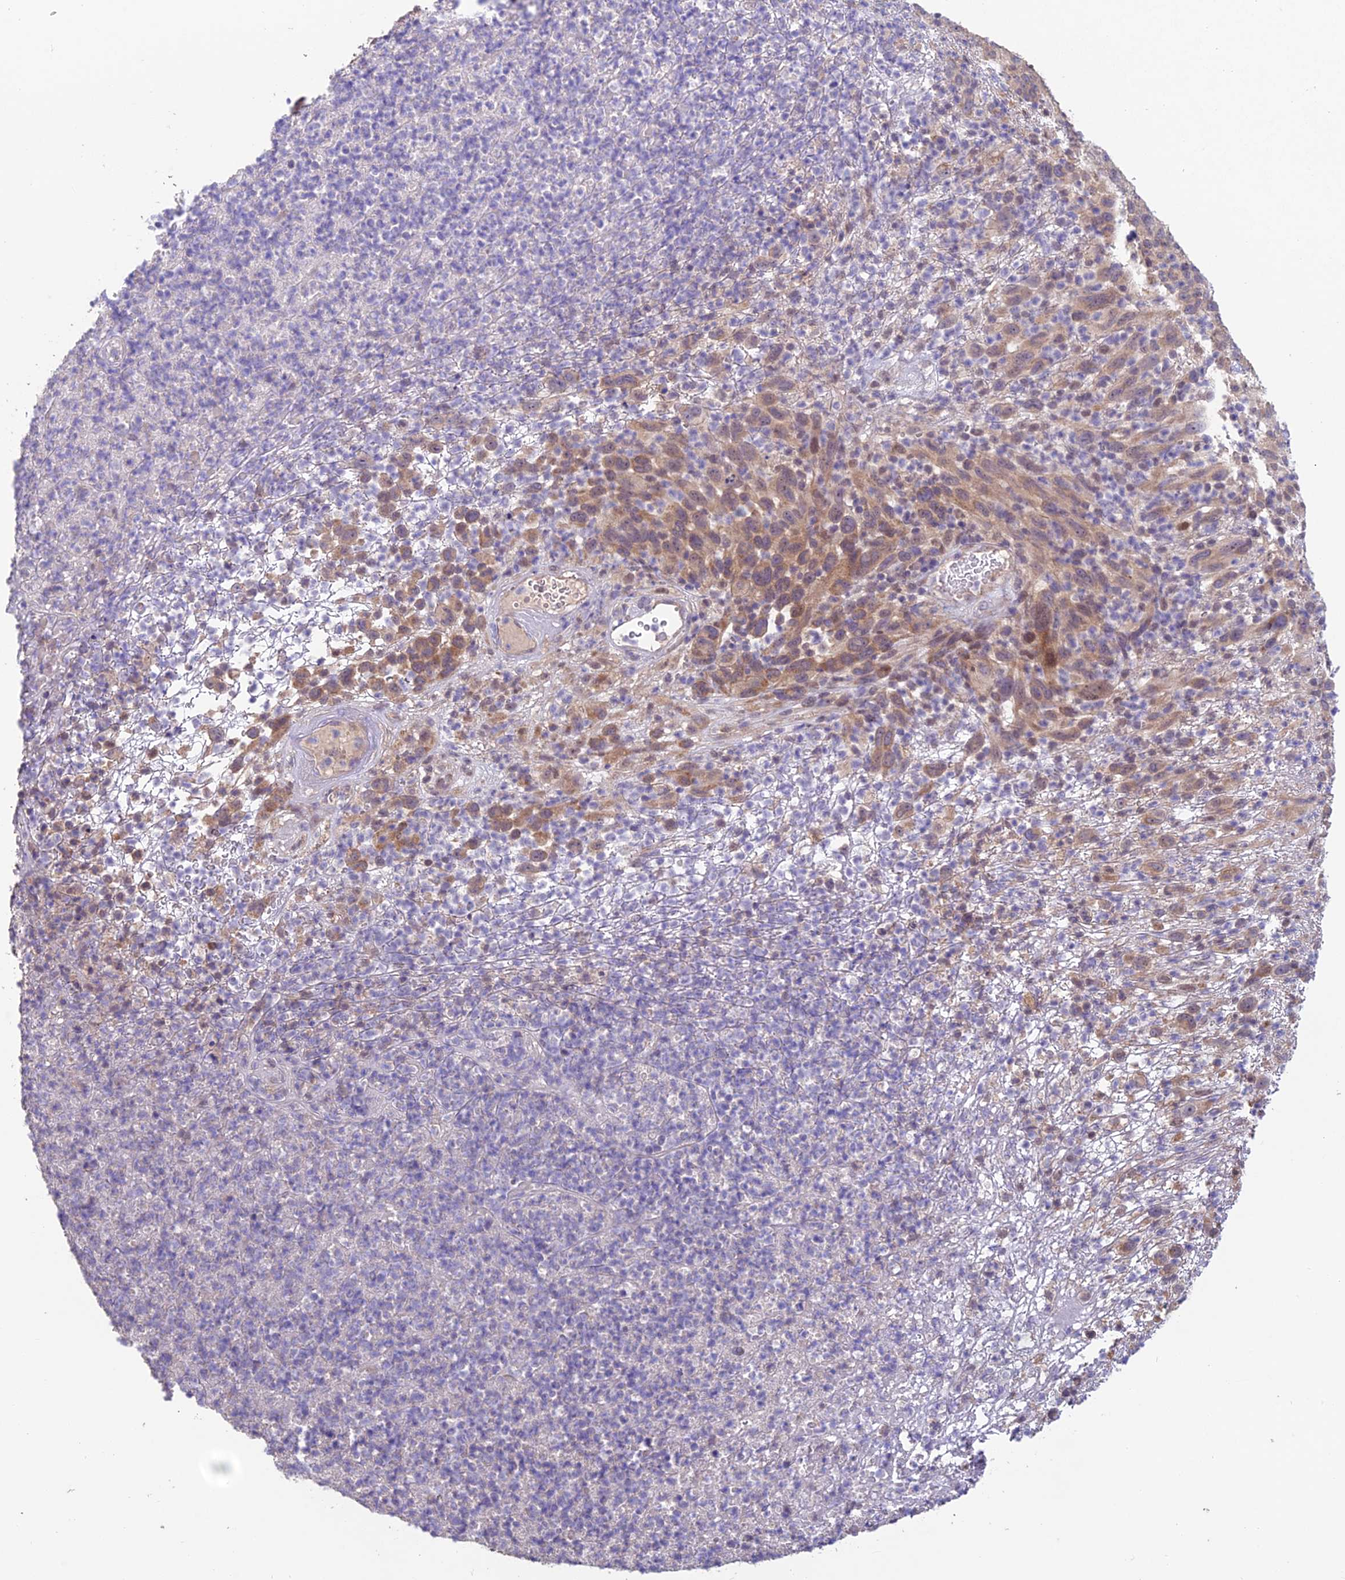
{"staining": {"intensity": "weak", "quantity": "<25%", "location": "cytoplasmic/membranous"}, "tissue": "melanoma", "cell_type": "Tumor cells", "image_type": "cancer", "snomed": [{"axis": "morphology", "description": "Malignant melanoma, NOS"}, {"axis": "topography", "description": "Skin"}], "caption": "The micrograph exhibits no significant expression in tumor cells of malignant melanoma. (Brightfield microscopy of DAB (3,3'-diaminobenzidine) immunohistochemistry at high magnification).", "gene": "SHISA5", "patient": {"sex": "male", "age": 49}}